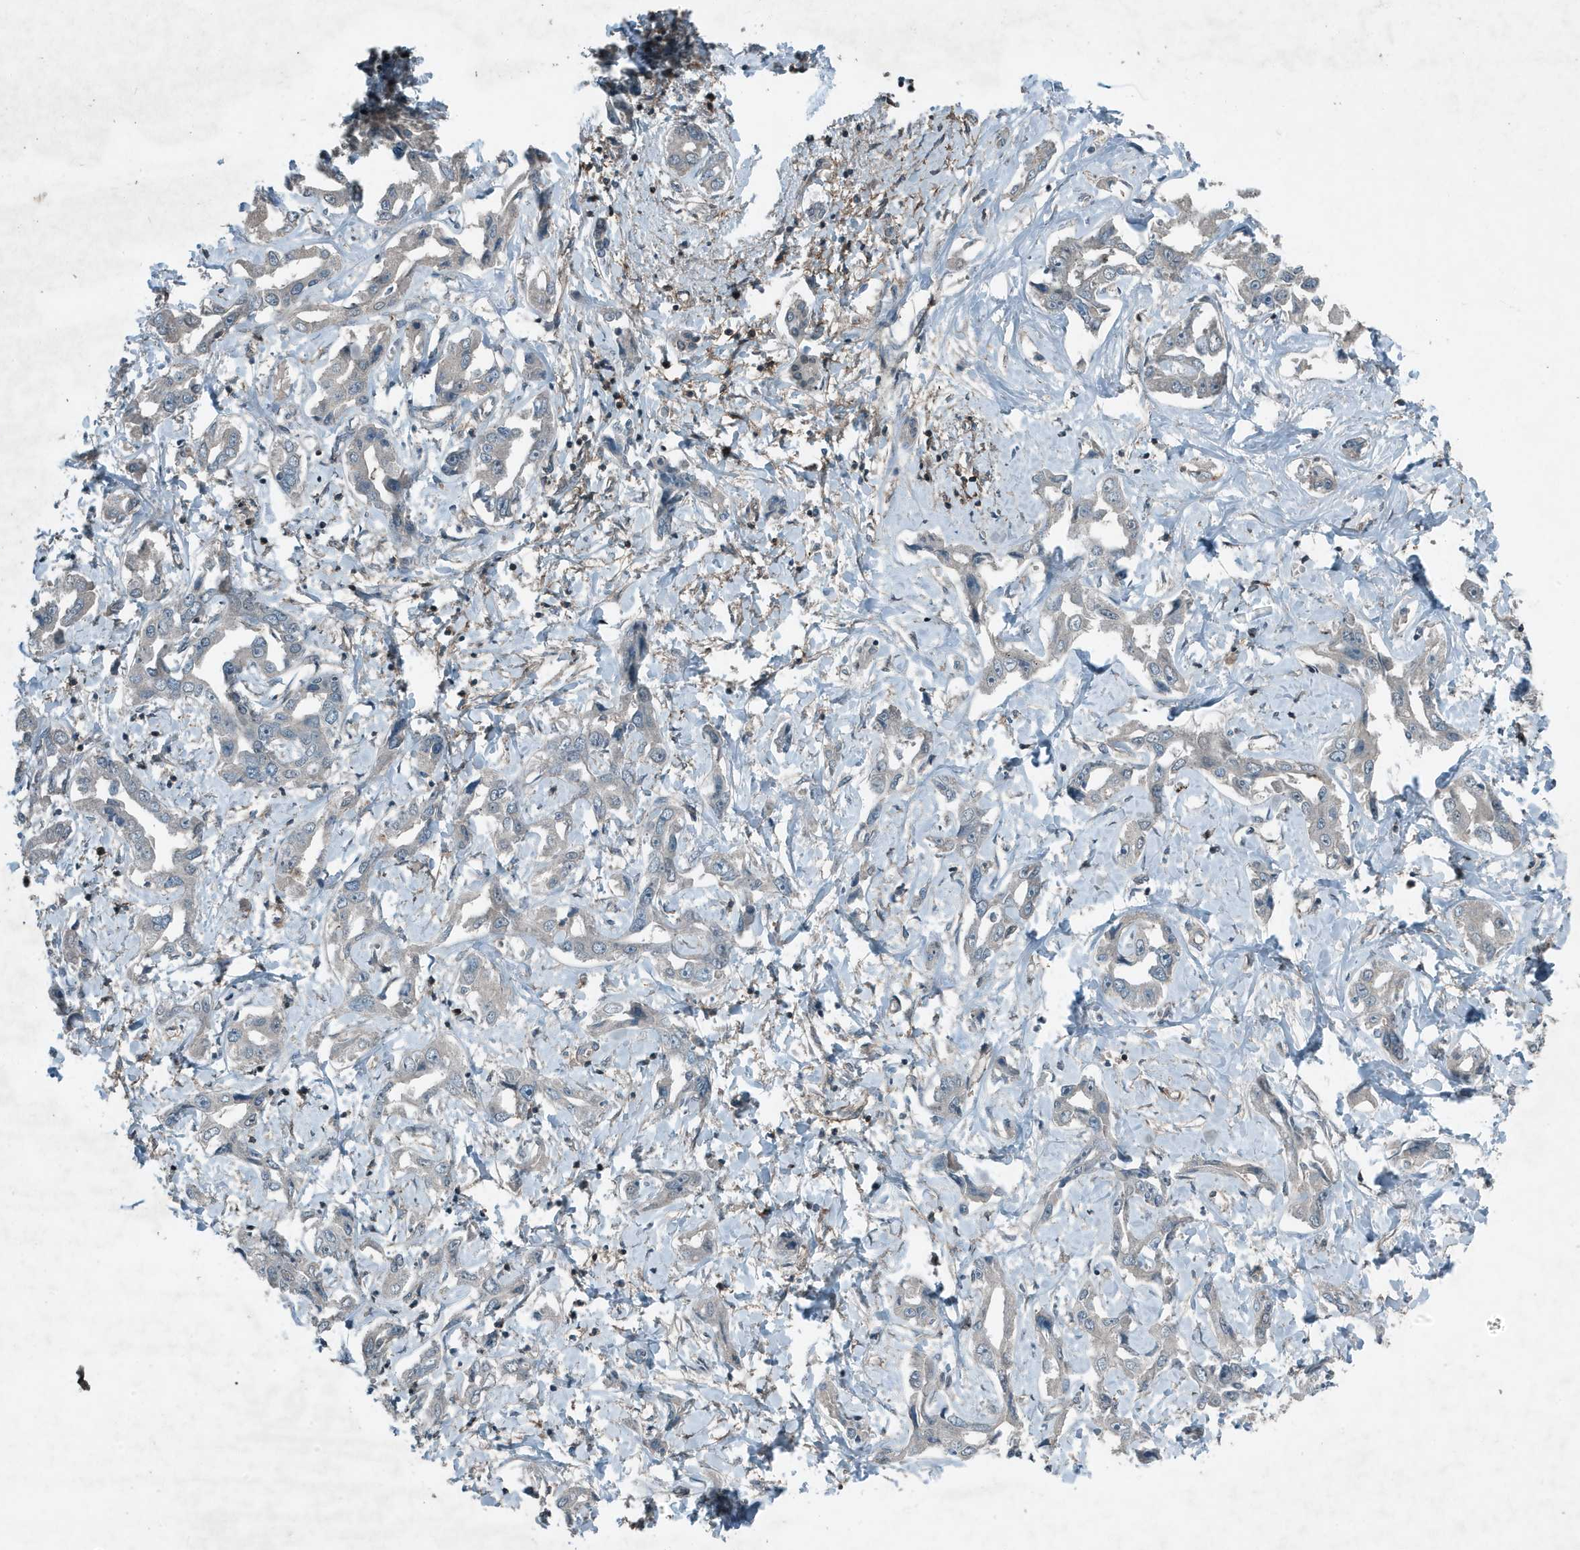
{"staining": {"intensity": "negative", "quantity": "none", "location": "none"}, "tissue": "liver cancer", "cell_type": "Tumor cells", "image_type": "cancer", "snomed": [{"axis": "morphology", "description": "Cholangiocarcinoma"}, {"axis": "topography", "description": "Liver"}], "caption": "Immunohistochemical staining of human liver cancer (cholangiocarcinoma) demonstrates no significant staining in tumor cells.", "gene": "DAPP1", "patient": {"sex": "male", "age": 59}}